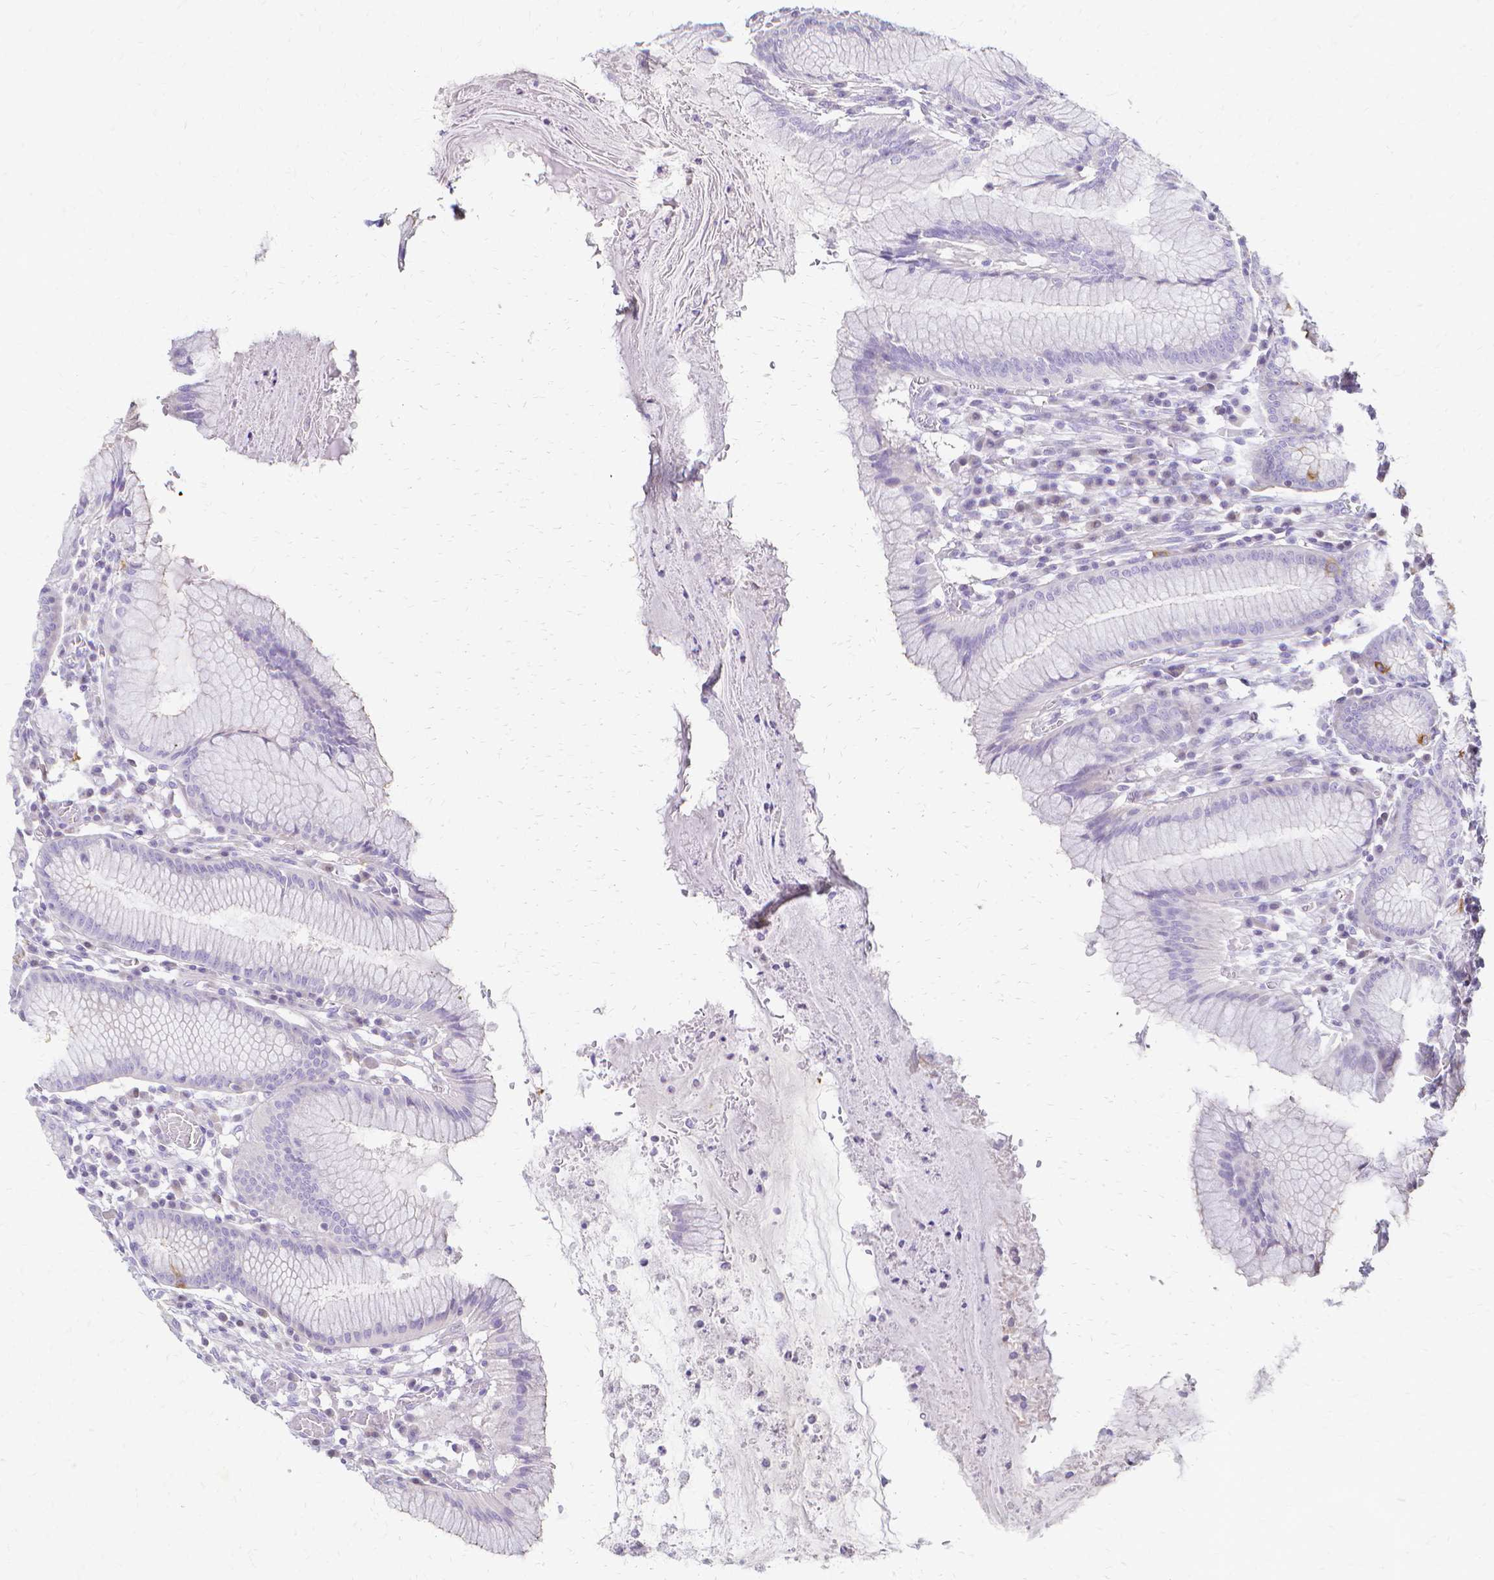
{"staining": {"intensity": "strong", "quantity": "<25%", "location": "cytoplasmic/membranous"}, "tissue": "stomach", "cell_type": "Glandular cells", "image_type": "normal", "snomed": [{"axis": "morphology", "description": "Normal tissue, NOS"}, {"axis": "topography", "description": "Stomach"}], "caption": "A high-resolution photomicrograph shows immunohistochemistry (IHC) staining of normal stomach, which reveals strong cytoplasmic/membranous expression in about <25% of glandular cells. (DAB (3,3'-diaminobenzidine) = brown stain, brightfield microscopy at high magnification).", "gene": "CCNB1", "patient": {"sex": "male", "age": 55}}